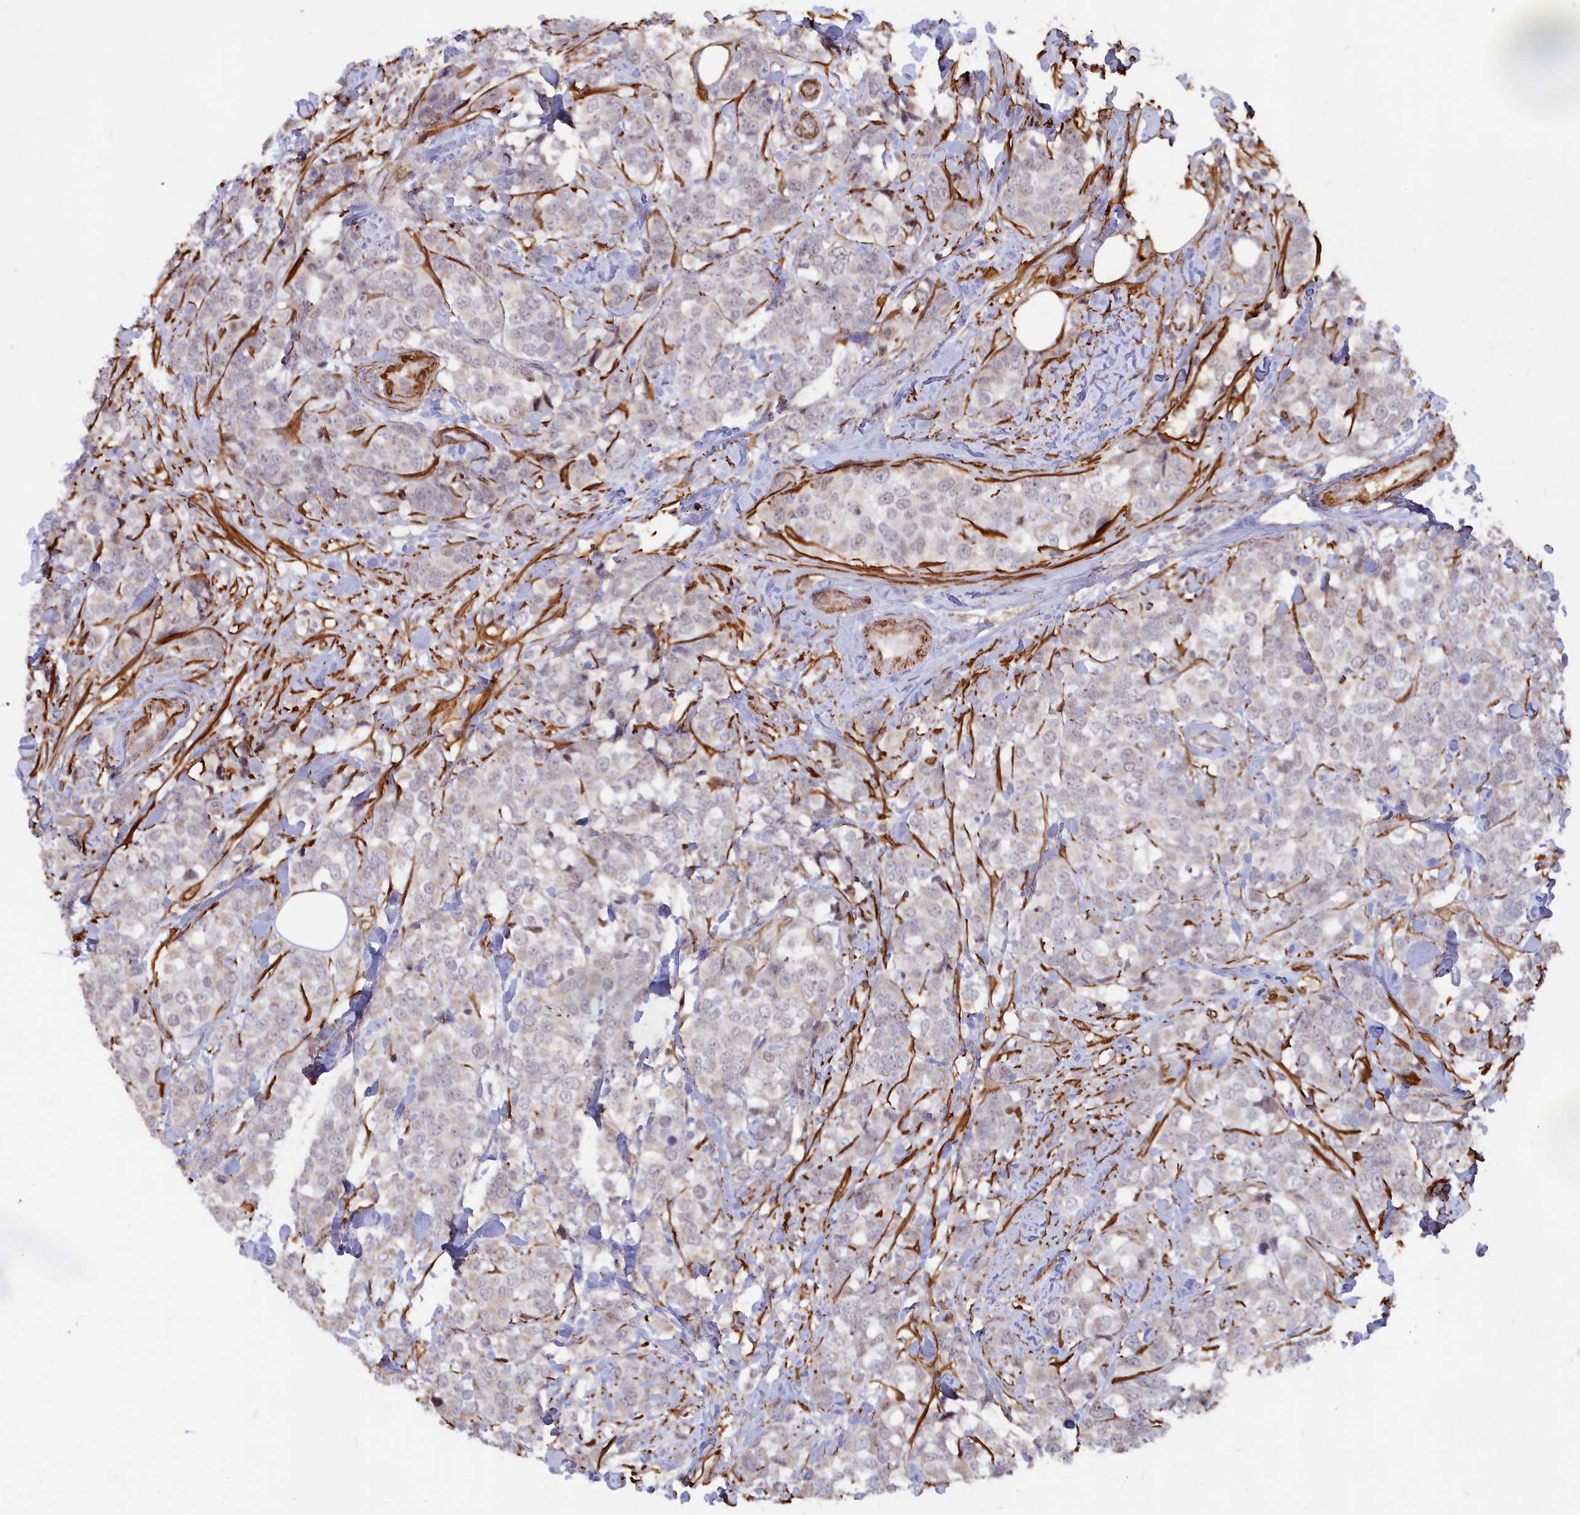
{"staining": {"intensity": "negative", "quantity": "none", "location": "none"}, "tissue": "breast cancer", "cell_type": "Tumor cells", "image_type": "cancer", "snomed": [{"axis": "morphology", "description": "Lobular carcinoma"}, {"axis": "topography", "description": "Breast"}], "caption": "Immunohistochemistry photomicrograph of human breast cancer stained for a protein (brown), which exhibits no positivity in tumor cells.", "gene": "CCDC154", "patient": {"sex": "female", "age": 59}}